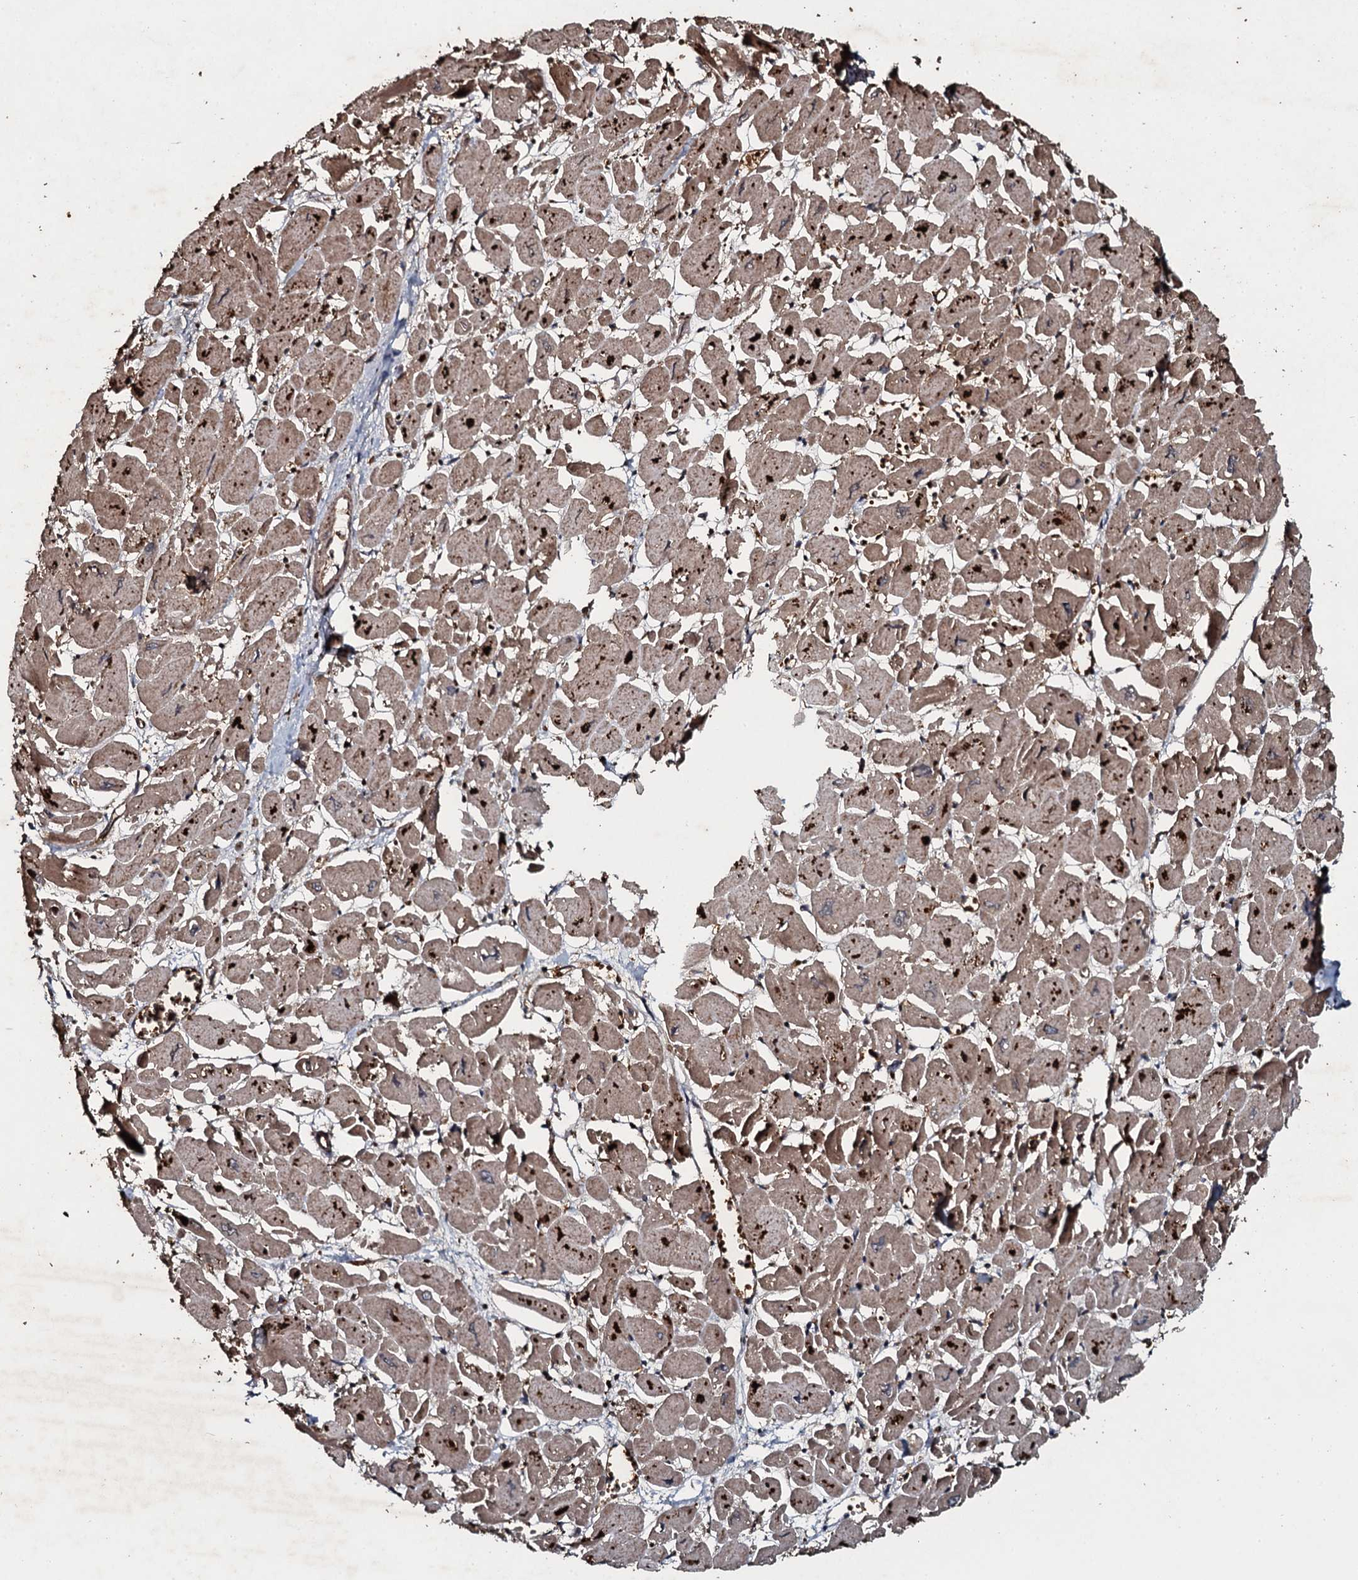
{"staining": {"intensity": "weak", "quantity": ">75%", "location": "cytoplasmic/membranous"}, "tissue": "heart muscle", "cell_type": "Cardiomyocytes", "image_type": "normal", "snomed": [{"axis": "morphology", "description": "Normal tissue, NOS"}, {"axis": "topography", "description": "Heart"}], "caption": "Immunohistochemical staining of benign heart muscle demonstrates weak cytoplasmic/membranous protein positivity in approximately >75% of cardiomyocytes.", "gene": "ADGRG3", "patient": {"sex": "male", "age": 54}}